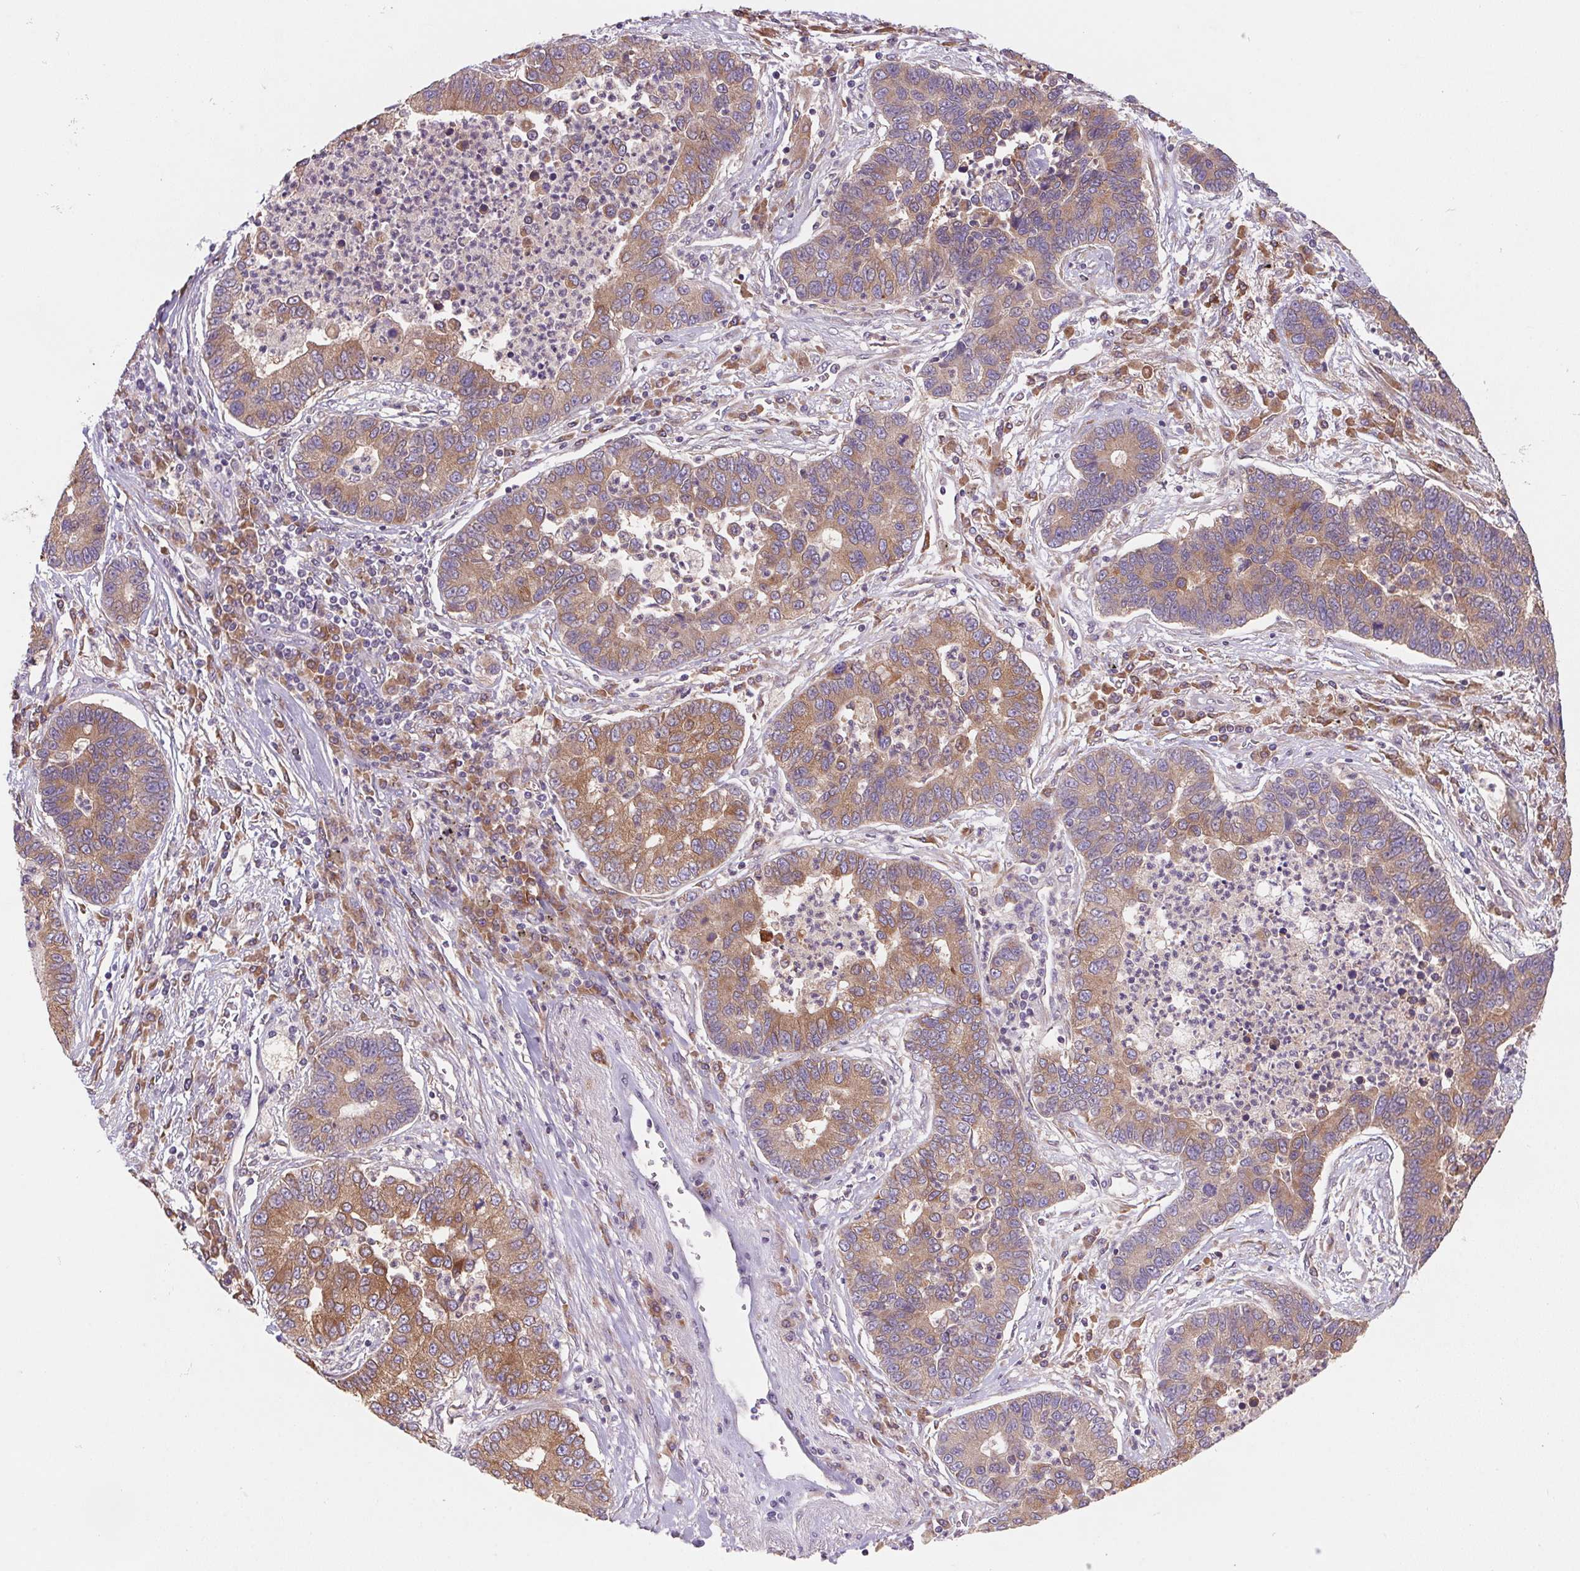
{"staining": {"intensity": "moderate", "quantity": ">75%", "location": "cytoplasmic/membranous"}, "tissue": "lung cancer", "cell_type": "Tumor cells", "image_type": "cancer", "snomed": [{"axis": "morphology", "description": "Adenocarcinoma, NOS"}, {"axis": "topography", "description": "Lung"}], "caption": "Protein staining displays moderate cytoplasmic/membranous positivity in about >75% of tumor cells in lung cancer (adenocarcinoma).", "gene": "RAB1A", "patient": {"sex": "female", "age": 57}}